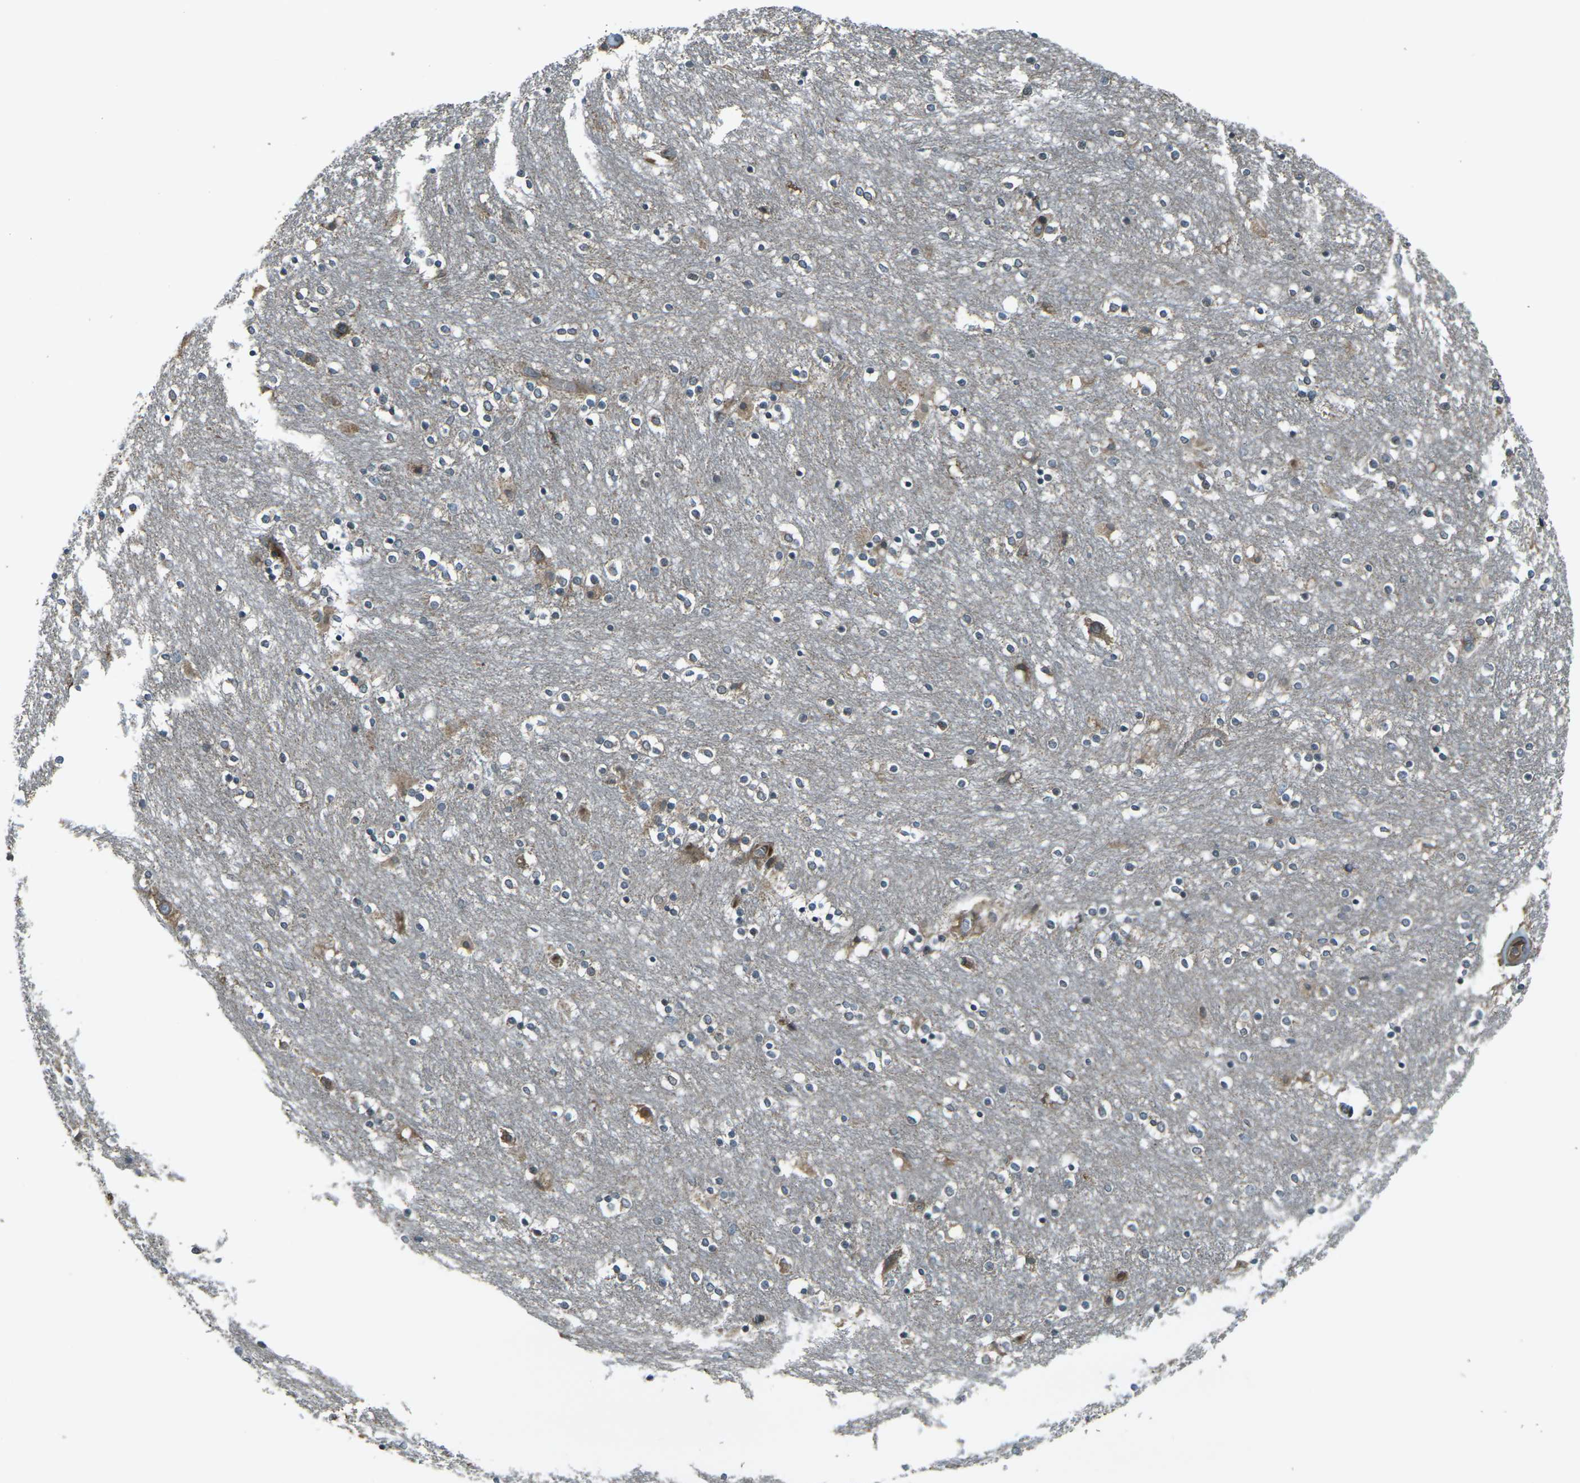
{"staining": {"intensity": "moderate", "quantity": "25%-75%", "location": "cytoplasmic/membranous"}, "tissue": "caudate", "cell_type": "Glial cells", "image_type": "normal", "snomed": [{"axis": "morphology", "description": "Normal tissue, NOS"}, {"axis": "topography", "description": "Lateral ventricle wall"}], "caption": "A medium amount of moderate cytoplasmic/membranous expression is appreciated in approximately 25%-75% of glial cells in unremarkable caudate. (DAB (3,3'-diaminobenzidine) = brown stain, brightfield microscopy at high magnification).", "gene": "LSMEM1", "patient": {"sex": "female", "age": 54}}